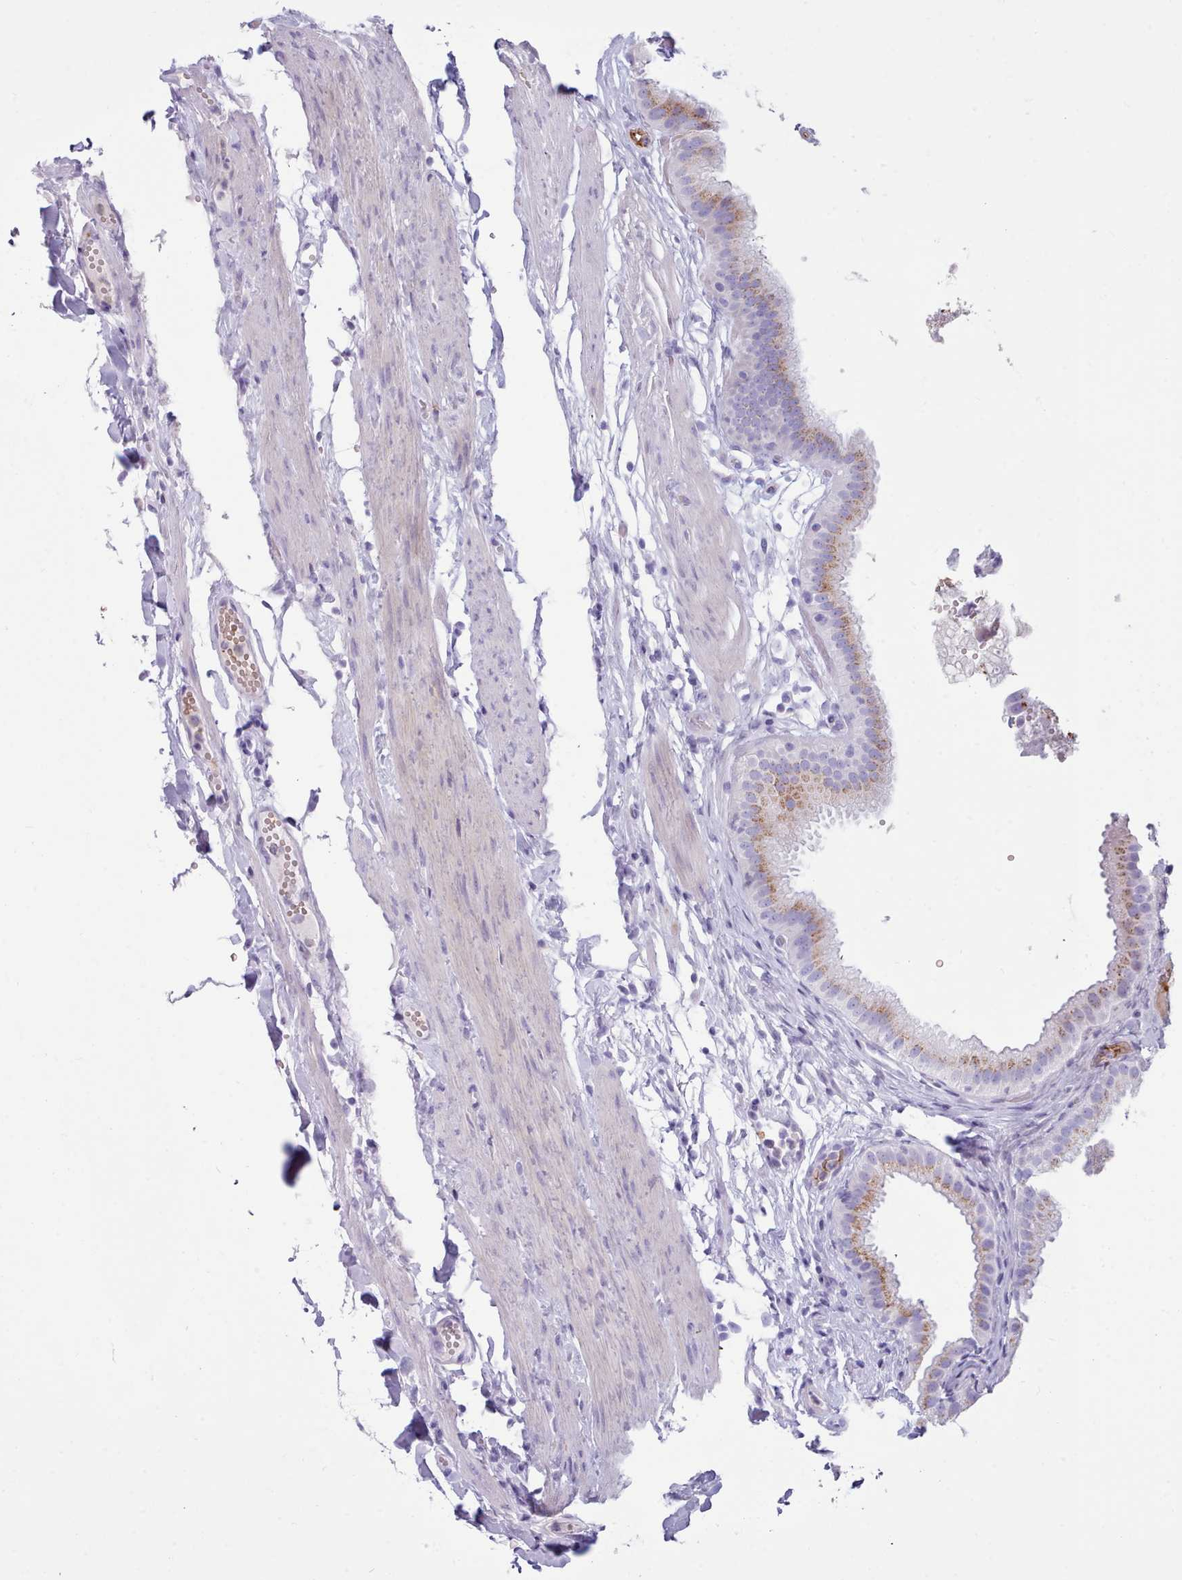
{"staining": {"intensity": "moderate", "quantity": "<25%", "location": "cytoplasmic/membranous"}, "tissue": "gallbladder", "cell_type": "Glandular cells", "image_type": "normal", "snomed": [{"axis": "morphology", "description": "Normal tissue, NOS"}, {"axis": "topography", "description": "Gallbladder"}], "caption": "Gallbladder stained with a brown dye shows moderate cytoplasmic/membranous positive staining in approximately <25% of glandular cells.", "gene": "NKX1", "patient": {"sex": "female", "age": 61}}